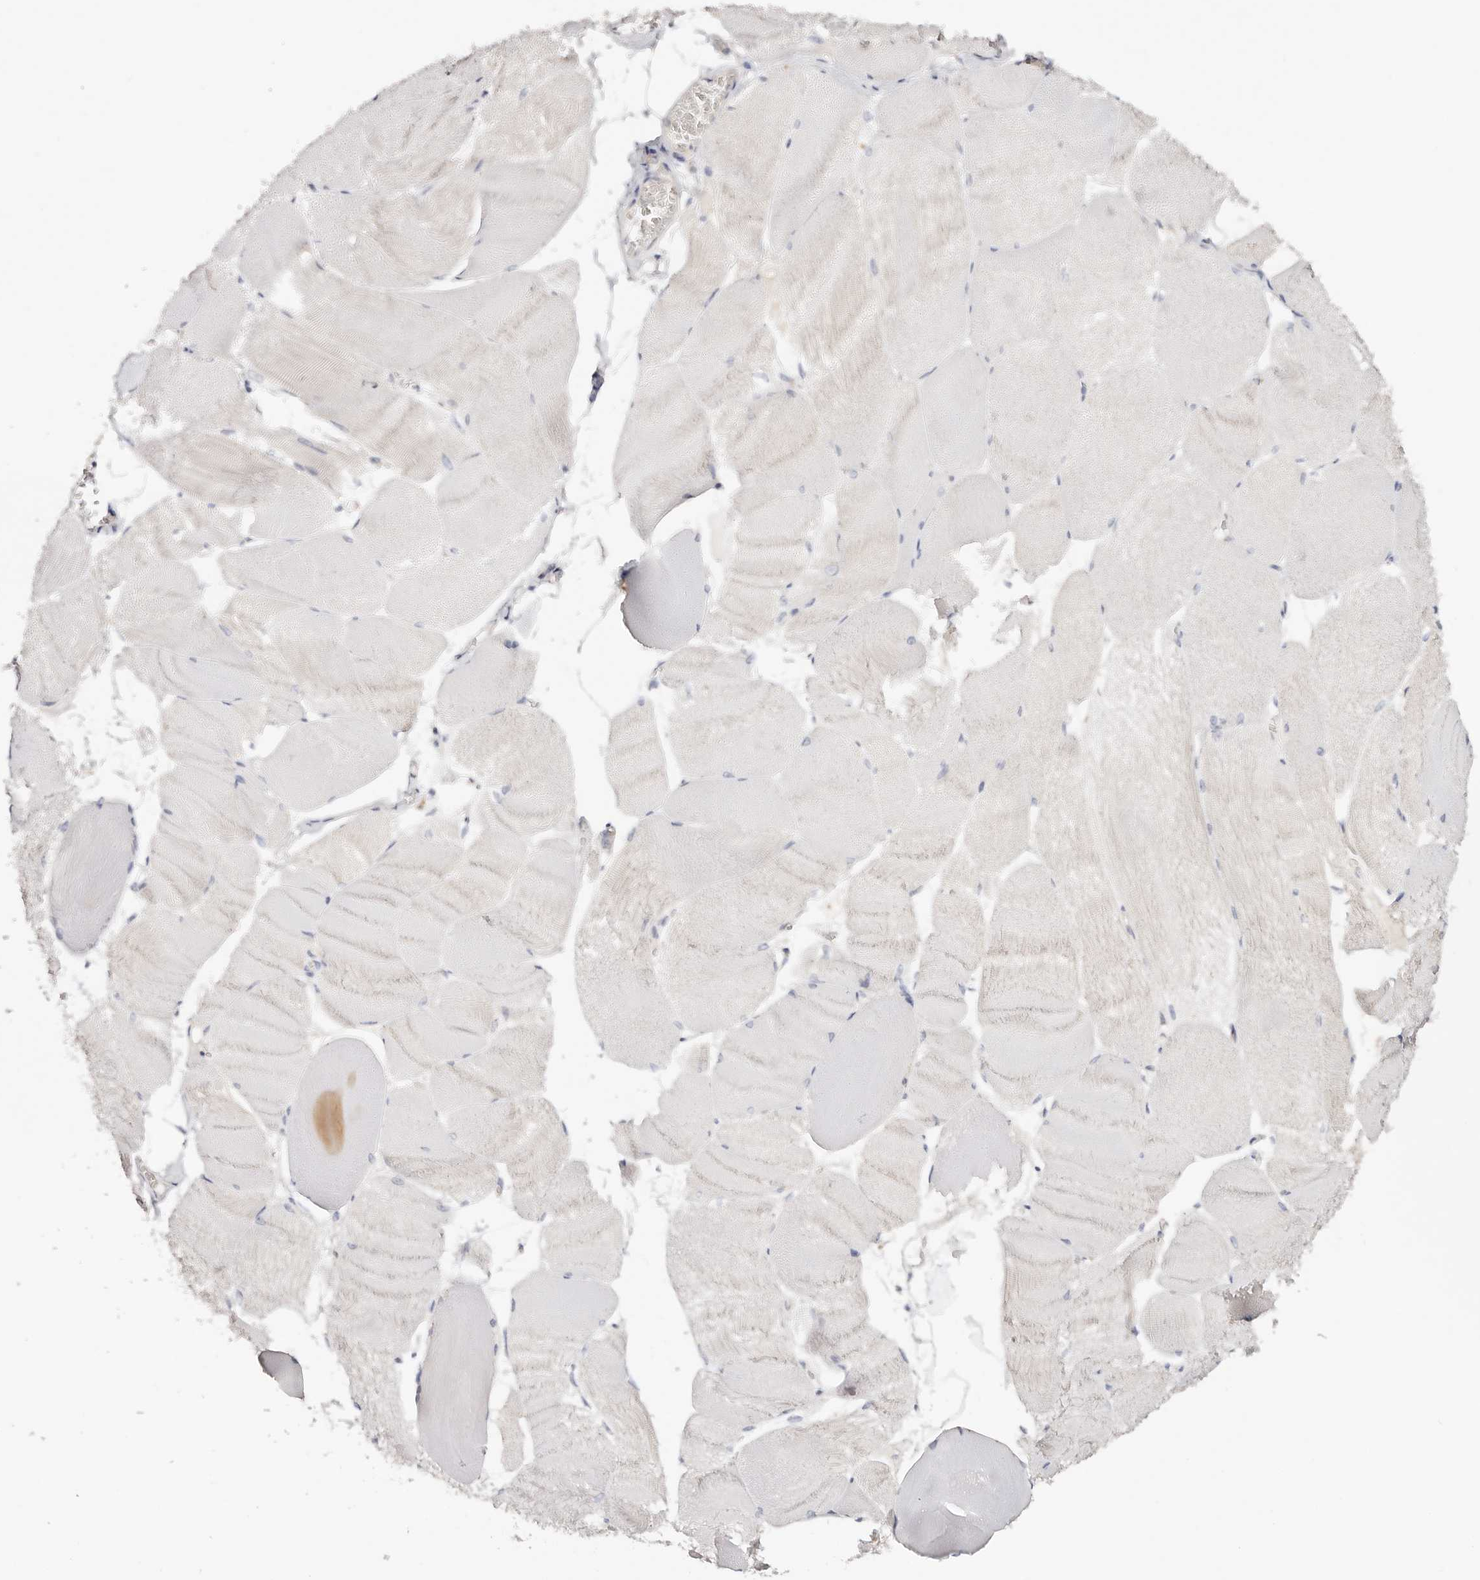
{"staining": {"intensity": "negative", "quantity": "none", "location": "none"}, "tissue": "skeletal muscle", "cell_type": "Myocytes", "image_type": "normal", "snomed": [{"axis": "morphology", "description": "Normal tissue, NOS"}, {"axis": "morphology", "description": "Basal cell carcinoma"}, {"axis": "topography", "description": "Skeletal muscle"}], "caption": "This is a histopathology image of immunohistochemistry staining of normal skeletal muscle, which shows no positivity in myocytes.", "gene": "DNASE1", "patient": {"sex": "female", "age": 64}}